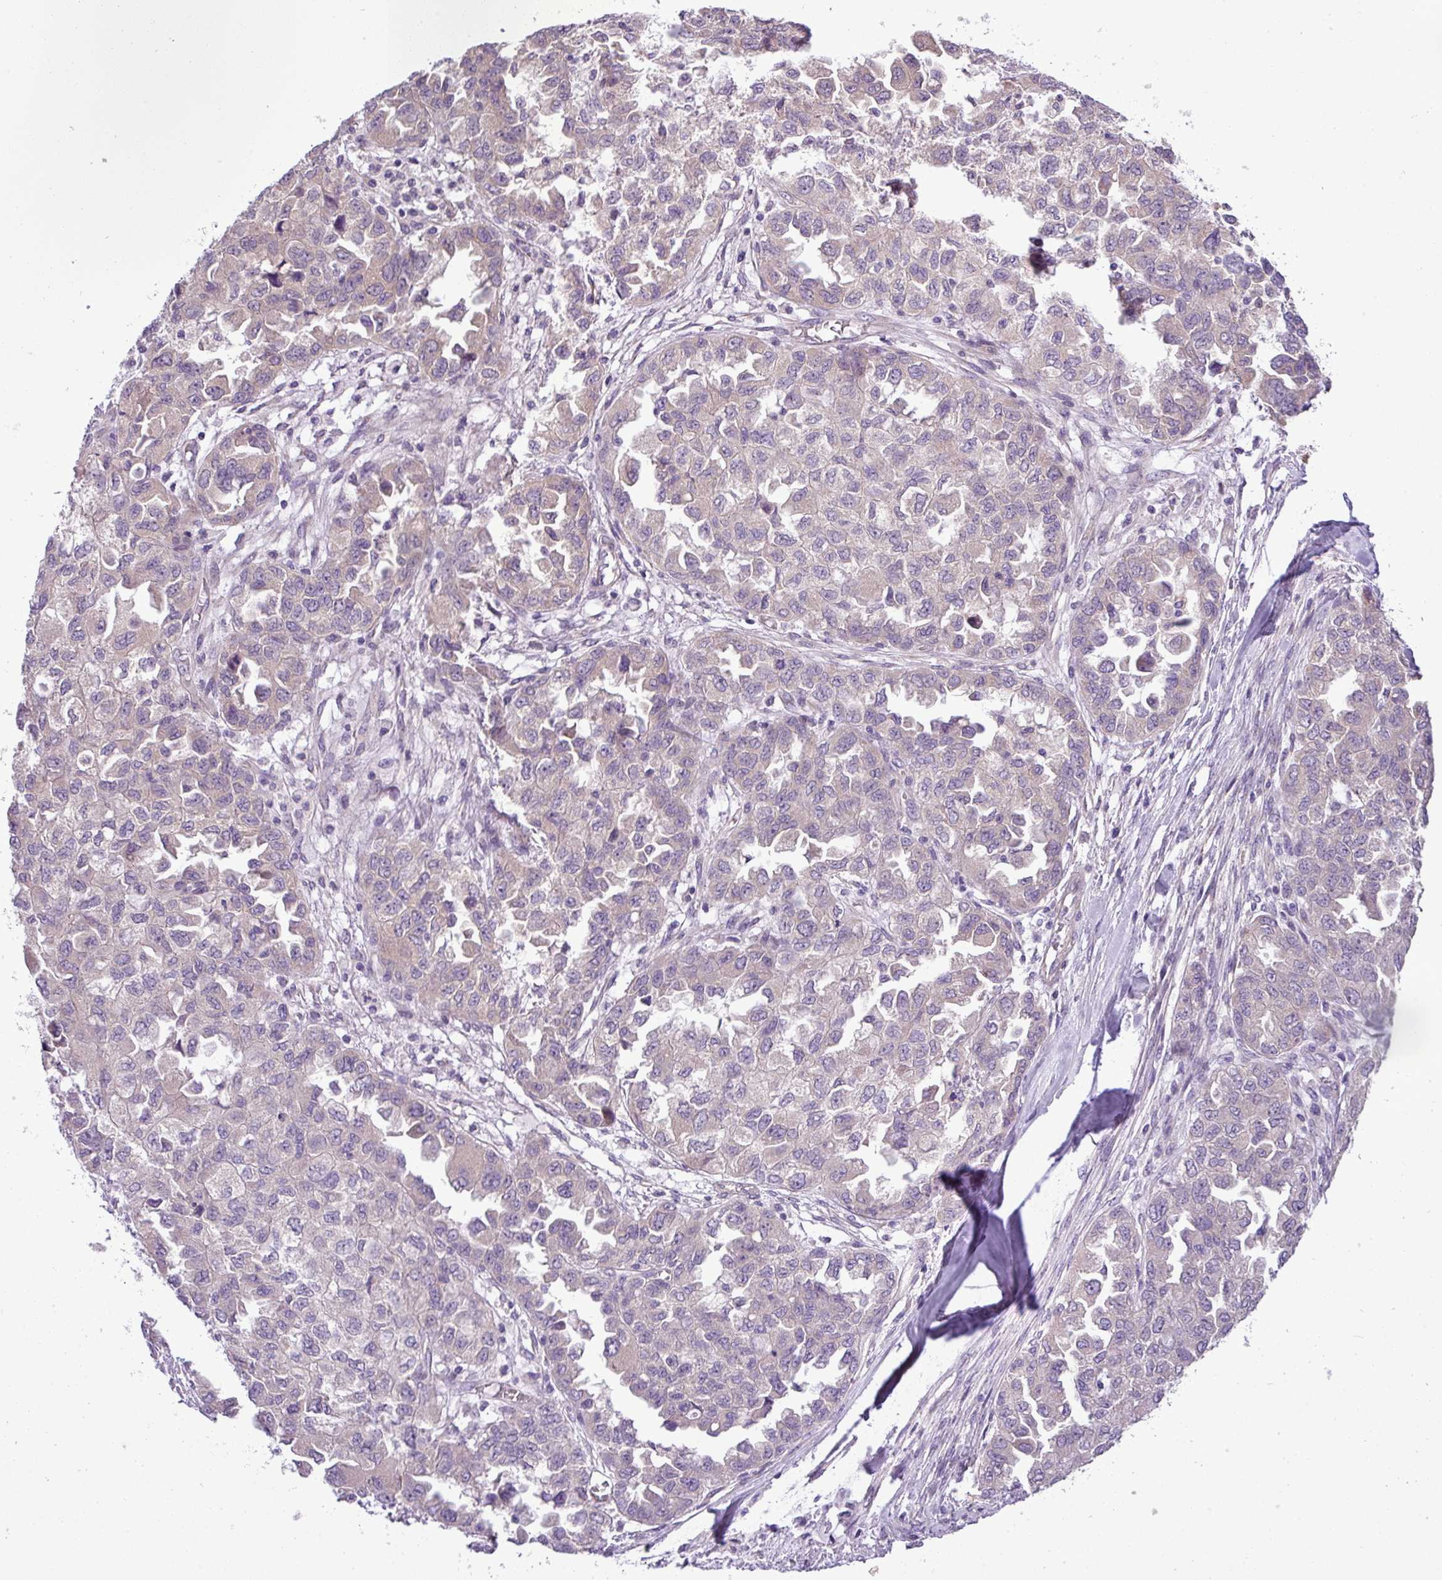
{"staining": {"intensity": "negative", "quantity": "none", "location": "none"}, "tissue": "ovarian cancer", "cell_type": "Tumor cells", "image_type": "cancer", "snomed": [{"axis": "morphology", "description": "Cystadenocarcinoma, serous, NOS"}, {"axis": "topography", "description": "Ovary"}], "caption": "Ovarian cancer was stained to show a protein in brown. There is no significant positivity in tumor cells.", "gene": "MOCS3", "patient": {"sex": "female", "age": 84}}